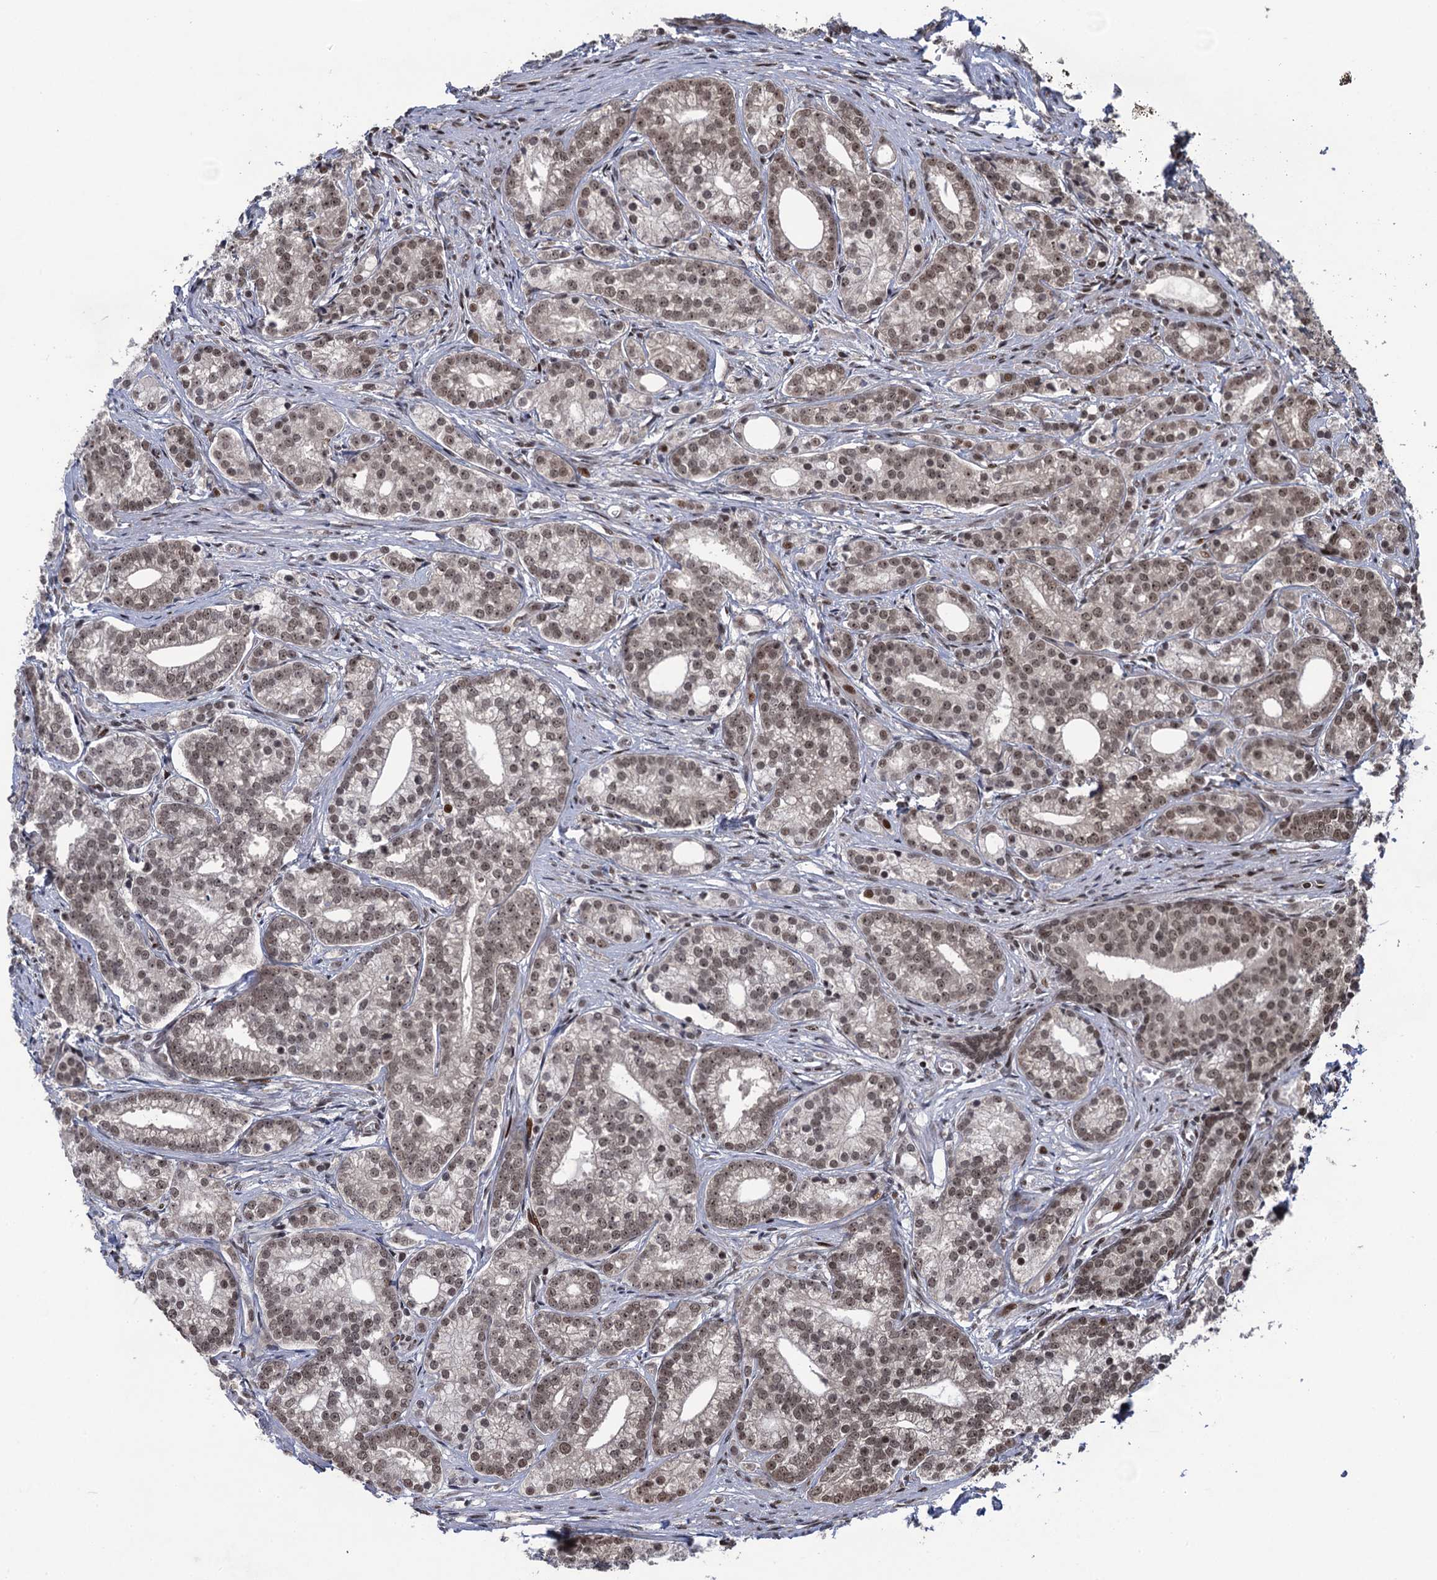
{"staining": {"intensity": "moderate", "quantity": ">75%", "location": "nuclear"}, "tissue": "prostate cancer", "cell_type": "Tumor cells", "image_type": "cancer", "snomed": [{"axis": "morphology", "description": "Adenocarcinoma, Low grade"}, {"axis": "topography", "description": "Prostate"}], "caption": "Prostate adenocarcinoma (low-grade) tissue reveals moderate nuclear expression in about >75% of tumor cells", "gene": "ZNF169", "patient": {"sex": "male", "age": 71}}